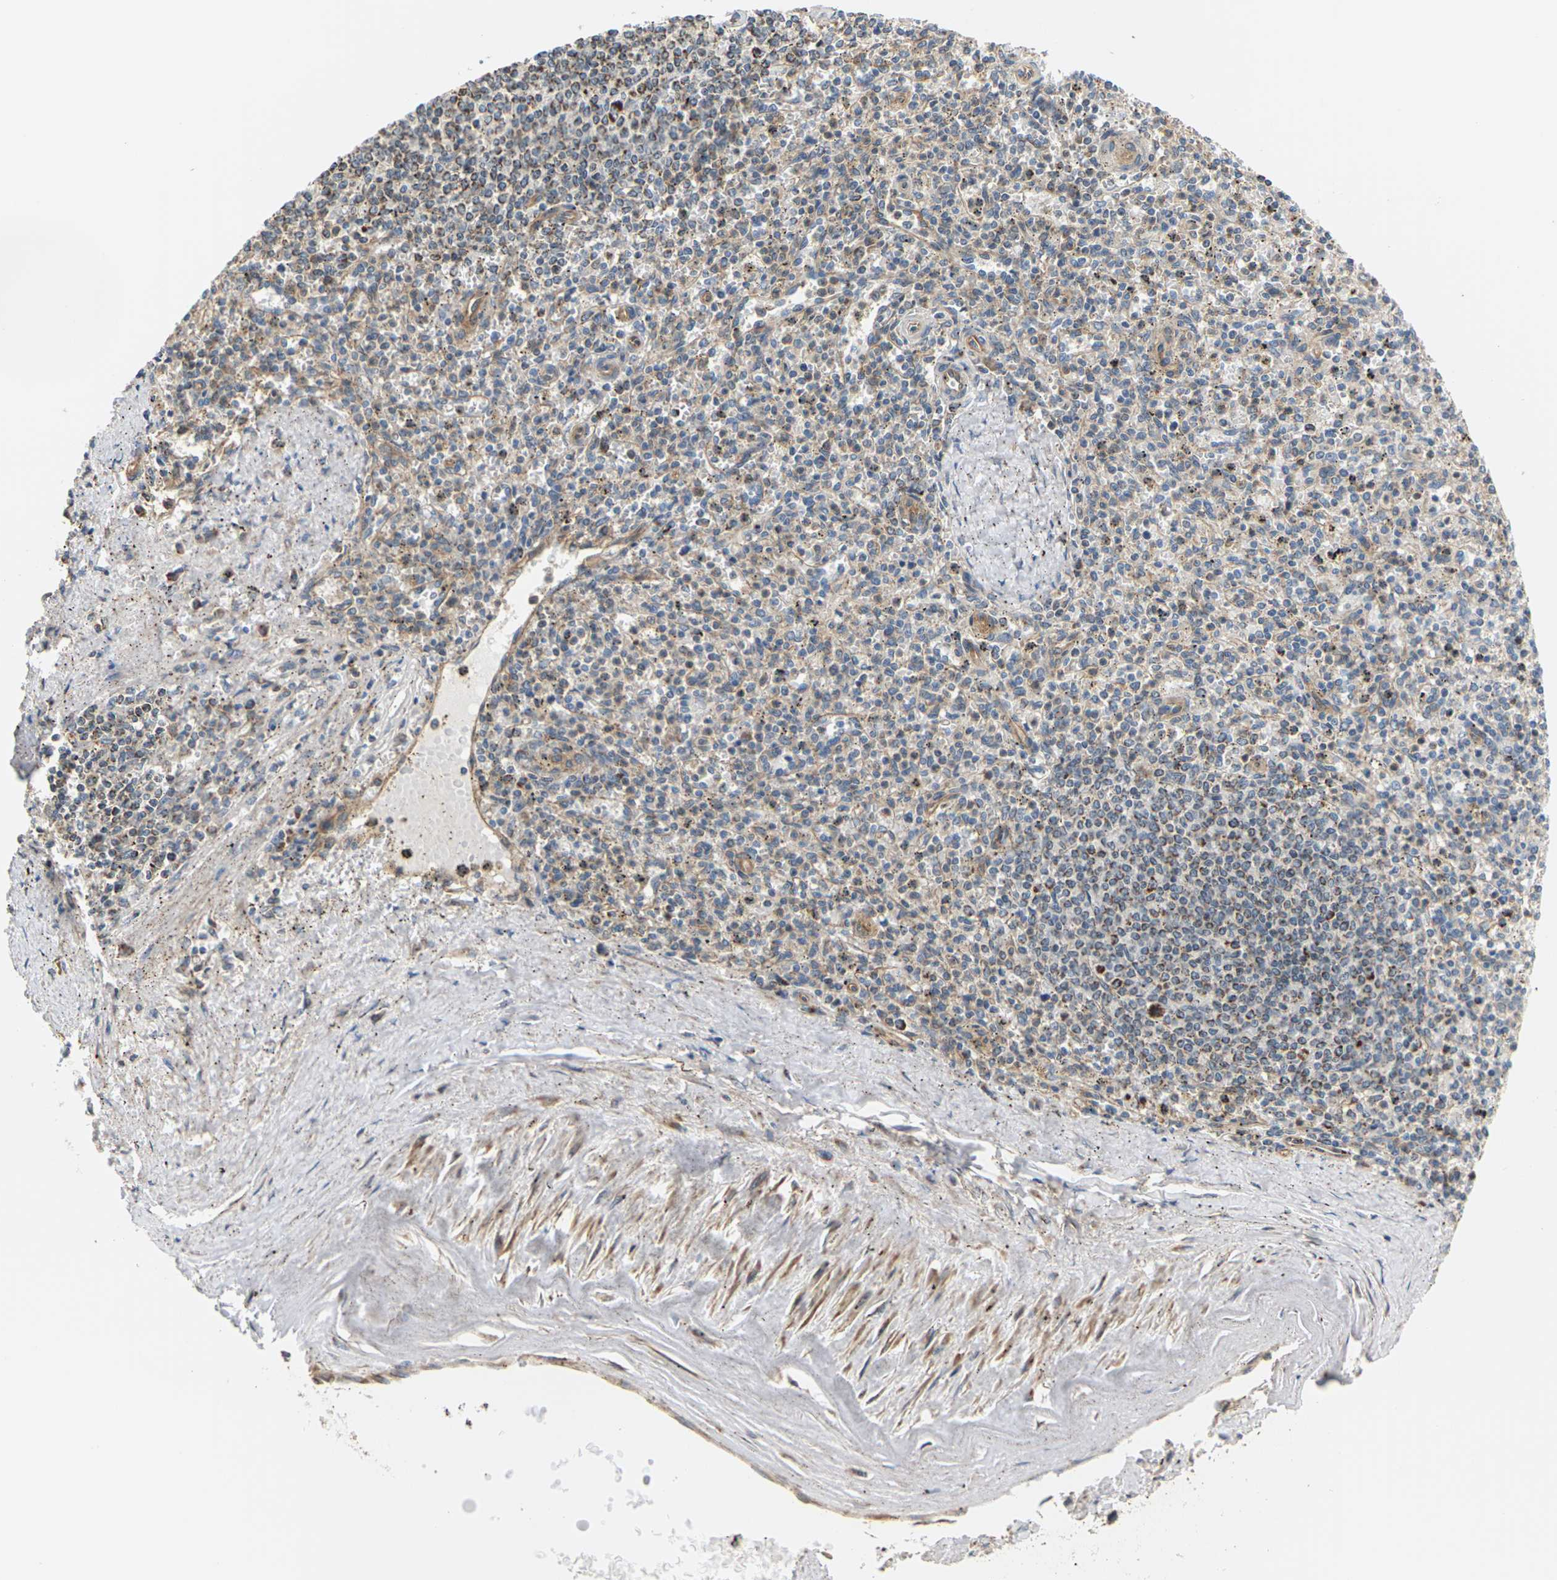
{"staining": {"intensity": "moderate", "quantity": "25%-75%", "location": "cytoplasmic/membranous"}, "tissue": "spleen", "cell_type": "Cells in red pulp", "image_type": "normal", "snomed": [{"axis": "morphology", "description": "Normal tissue, NOS"}, {"axis": "topography", "description": "Spleen"}], "caption": "About 25%-75% of cells in red pulp in unremarkable human spleen show moderate cytoplasmic/membranous protein positivity as visualized by brown immunohistochemical staining.", "gene": "PCDHB4", "patient": {"sex": "male", "age": 72}}